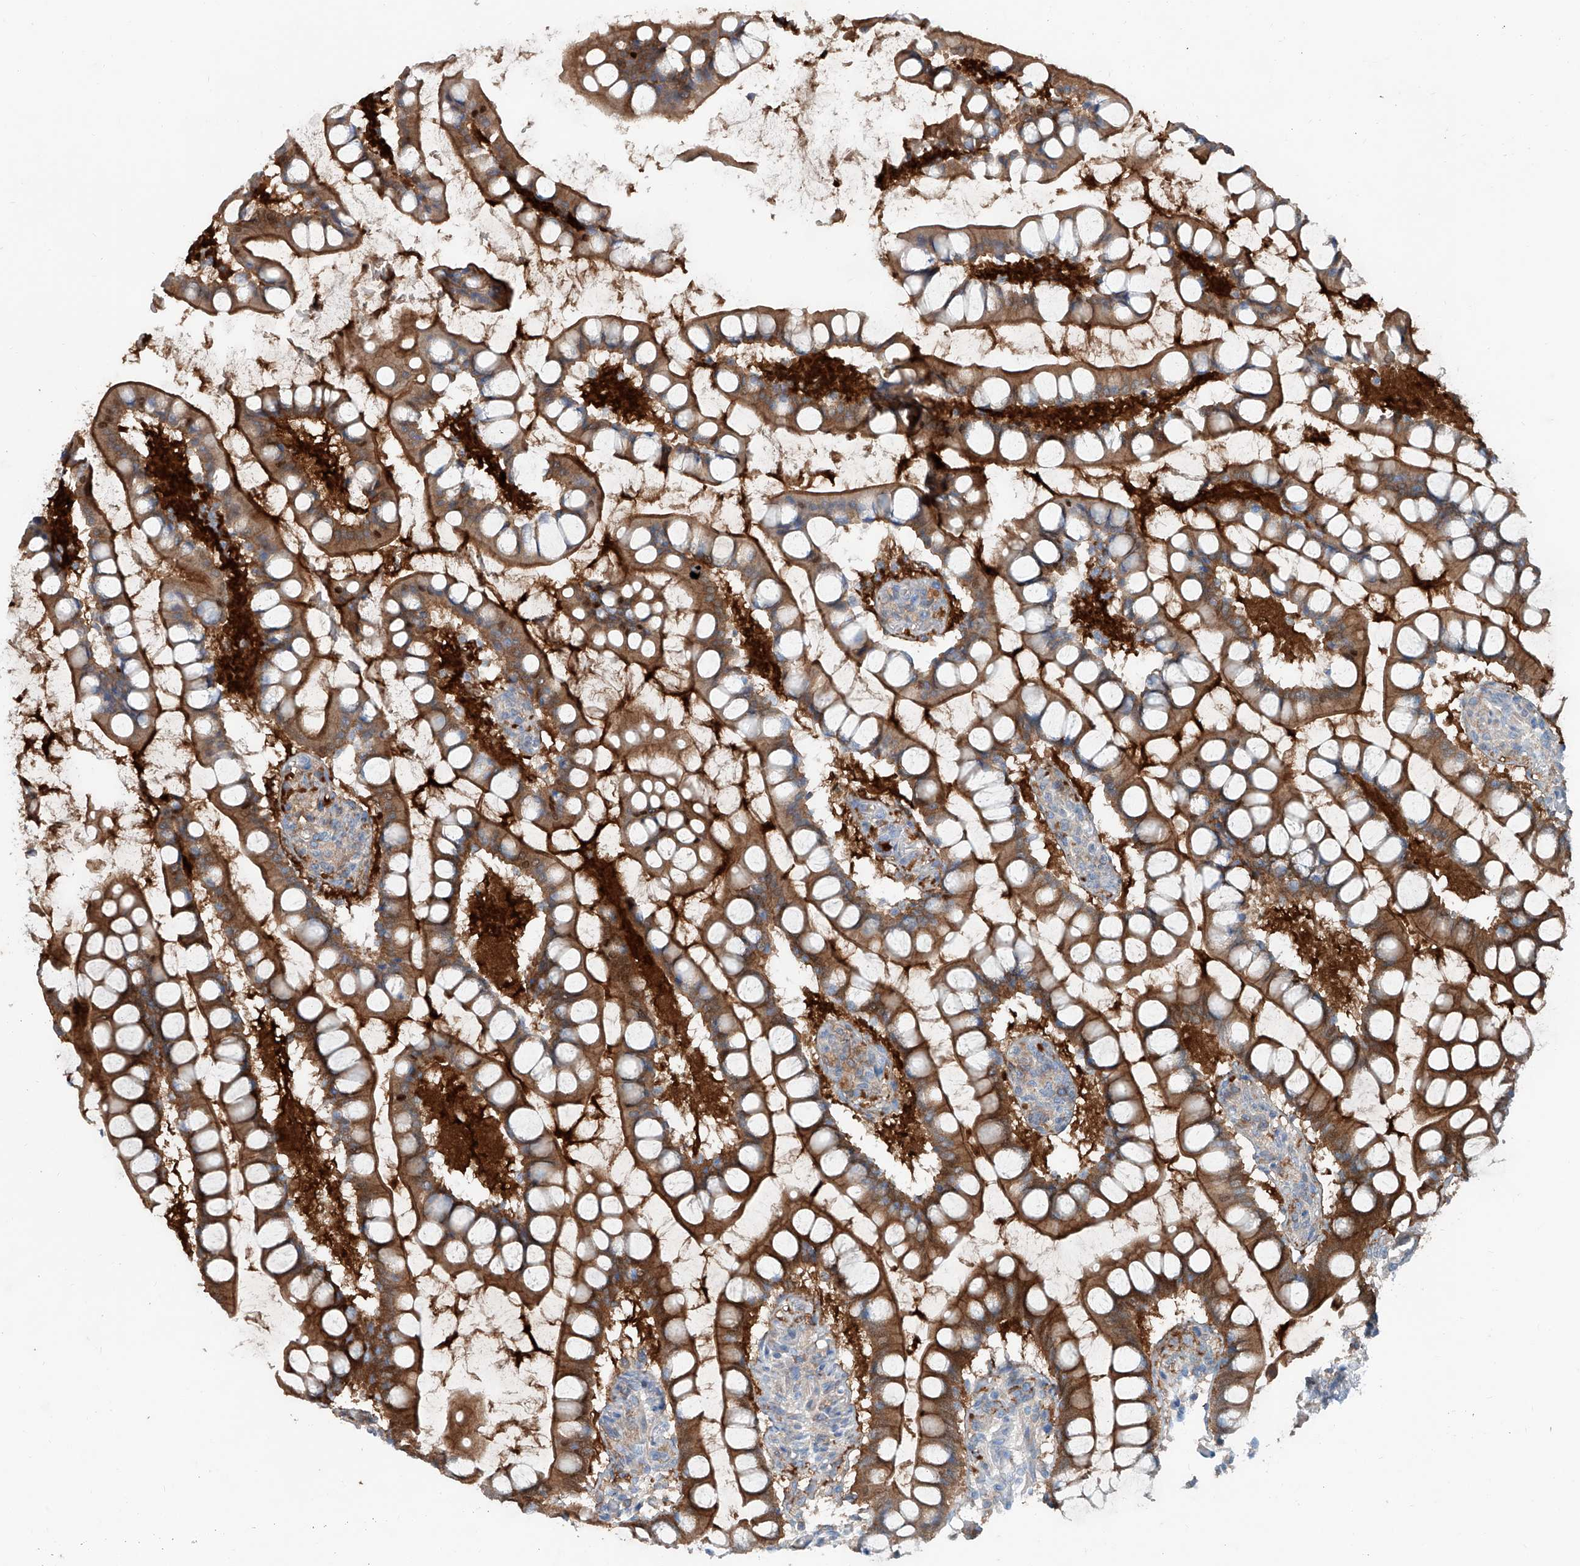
{"staining": {"intensity": "strong", "quantity": "25%-75%", "location": "cytoplasmic/membranous"}, "tissue": "small intestine", "cell_type": "Glandular cells", "image_type": "normal", "snomed": [{"axis": "morphology", "description": "Normal tissue, NOS"}, {"axis": "topography", "description": "Small intestine"}], "caption": "Small intestine stained with DAB (3,3'-diaminobenzidine) immunohistochemistry shows high levels of strong cytoplasmic/membranous staining in approximately 25%-75% of glandular cells. The staining was performed using DAB (3,3'-diaminobenzidine) to visualize the protein expression in brown, while the nuclei were stained in blue with hematoxylin (Magnification: 20x).", "gene": "ANKRD34A", "patient": {"sex": "male", "age": 52}}